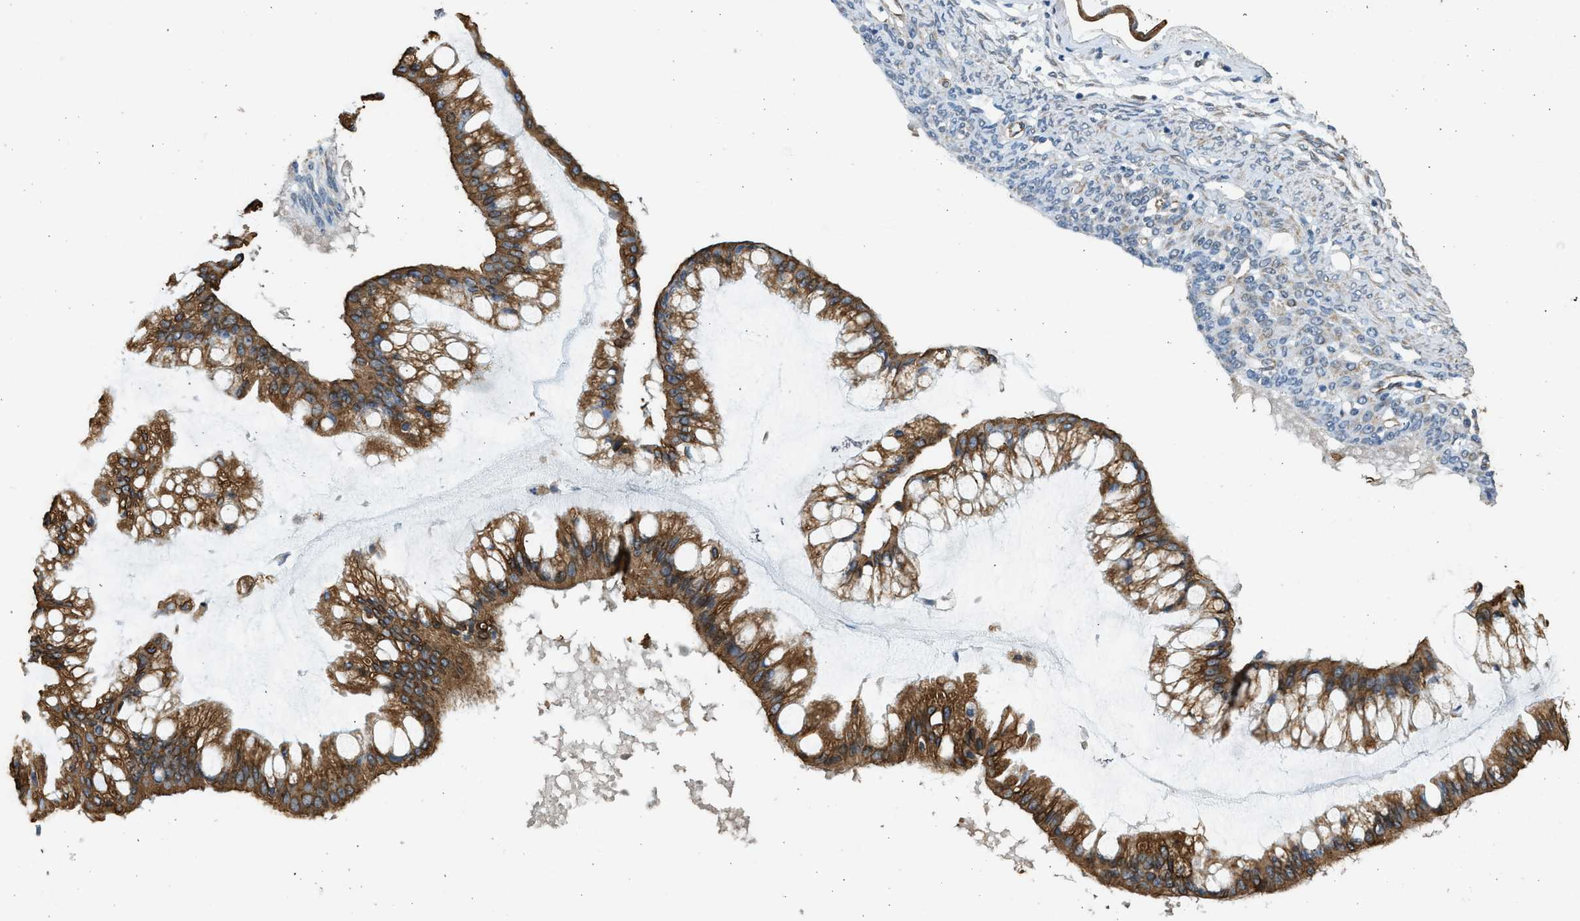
{"staining": {"intensity": "strong", "quantity": ">75%", "location": "cytoplasmic/membranous"}, "tissue": "ovarian cancer", "cell_type": "Tumor cells", "image_type": "cancer", "snomed": [{"axis": "morphology", "description": "Cystadenocarcinoma, mucinous, NOS"}, {"axis": "topography", "description": "Ovary"}], "caption": "IHC histopathology image of neoplastic tissue: human mucinous cystadenocarcinoma (ovarian) stained using immunohistochemistry displays high levels of strong protein expression localized specifically in the cytoplasmic/membranous of tumor cells, appearing as a cytoplasmic/membranous brown color.", "gene": "PCLO", "patient": {"sex": "female", "age": 73}}